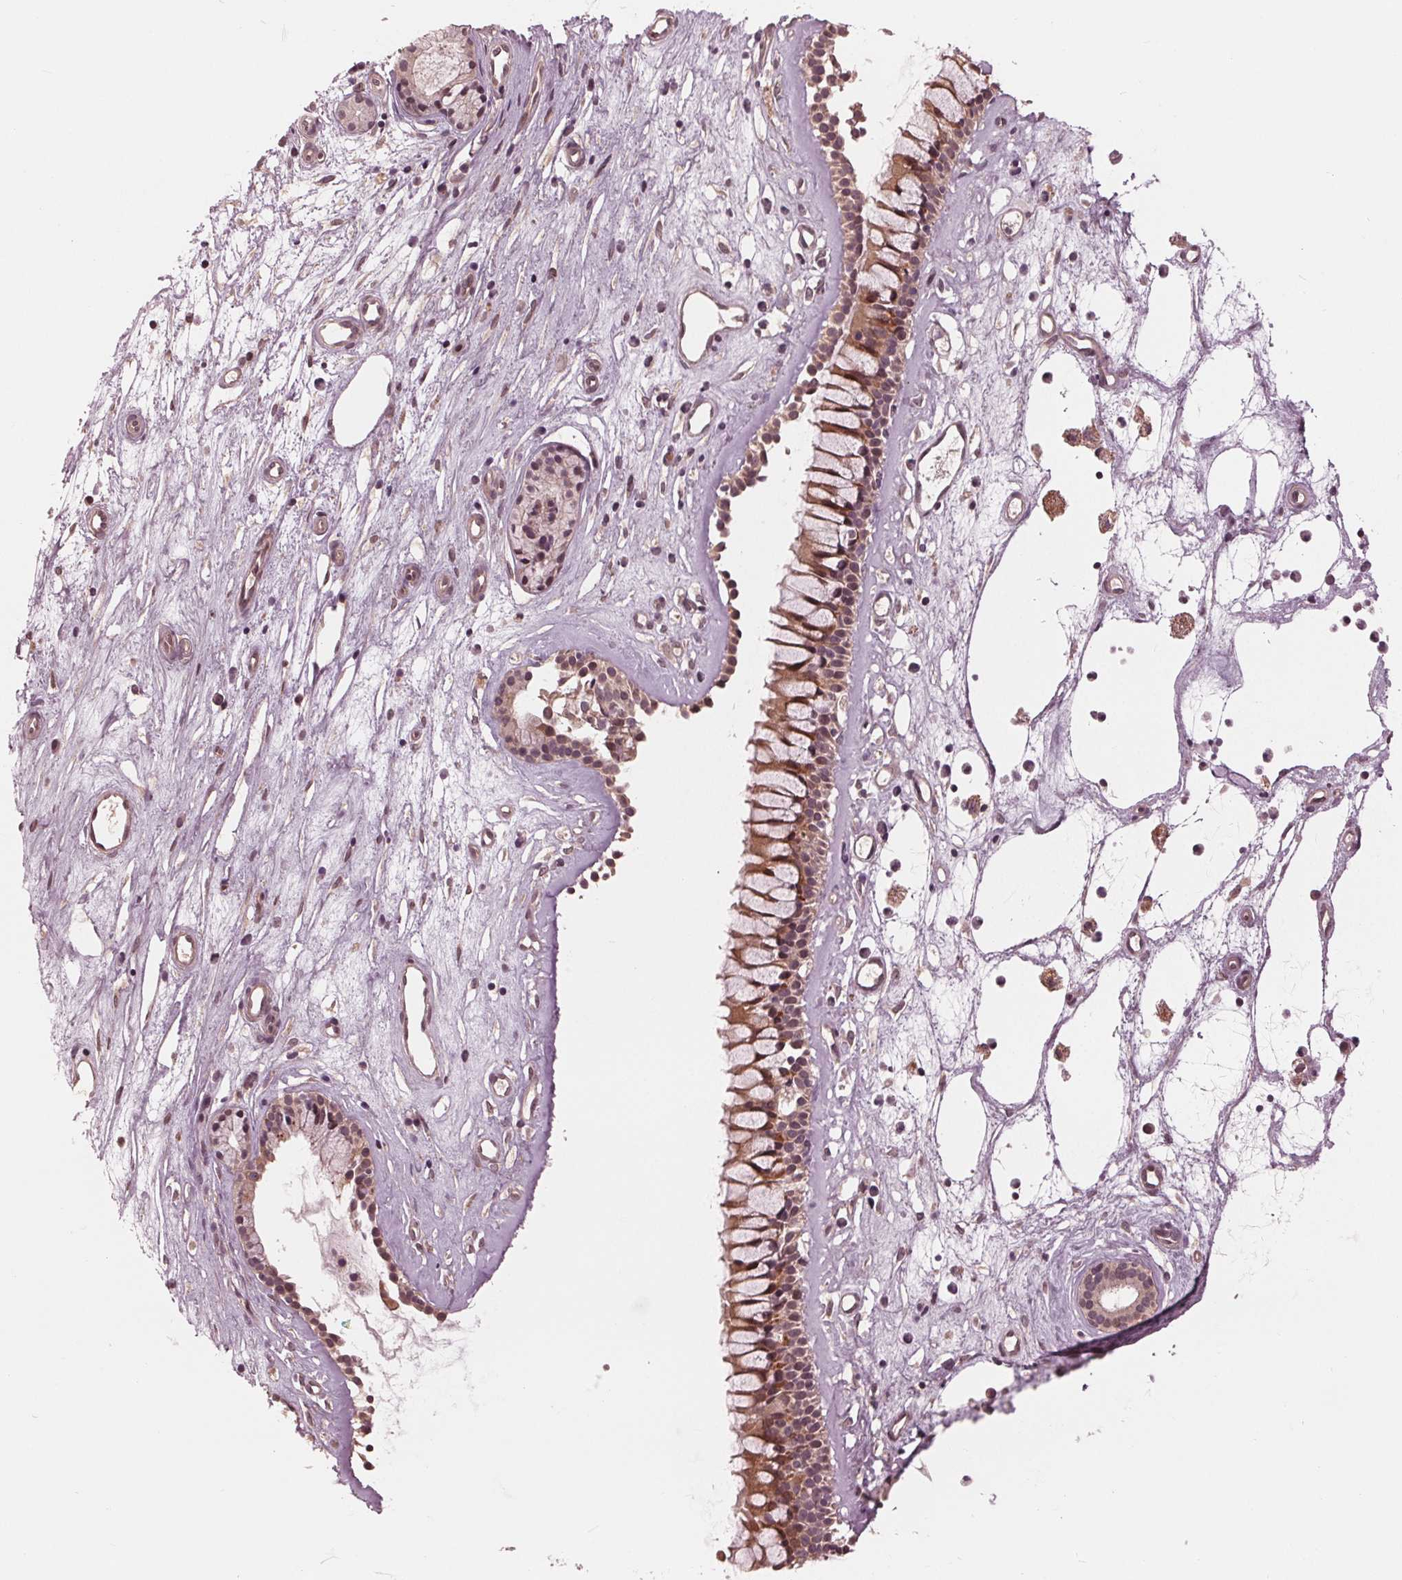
{"staining": {"intensity": "moderate", "quantity": "25%-75%", "location": "cytoplasmic/membranous,nuclear"}, "tissue": "nasopharynx", "cell_type": "Respiratory epithelial cells", "image_type": "normal", "snomed": [{"axis": "morphology", "description": "Normal tissue, NOS"}, {"axis": "topography", "description": "Nasopharynx"}], "caption": "The photomicrograph shows staining of normal nasopharynx, revealing moderate cytoplasmic/membranous,nuclear protein expression (brown color) within respiratory epithelial cells. (DAB (3,3'-diaminobenzidine) IHC, brown staining for protein, blue staining for nuclei).", "gene": "ZNF471", "patient": {"sex": "female", "age": 52}}